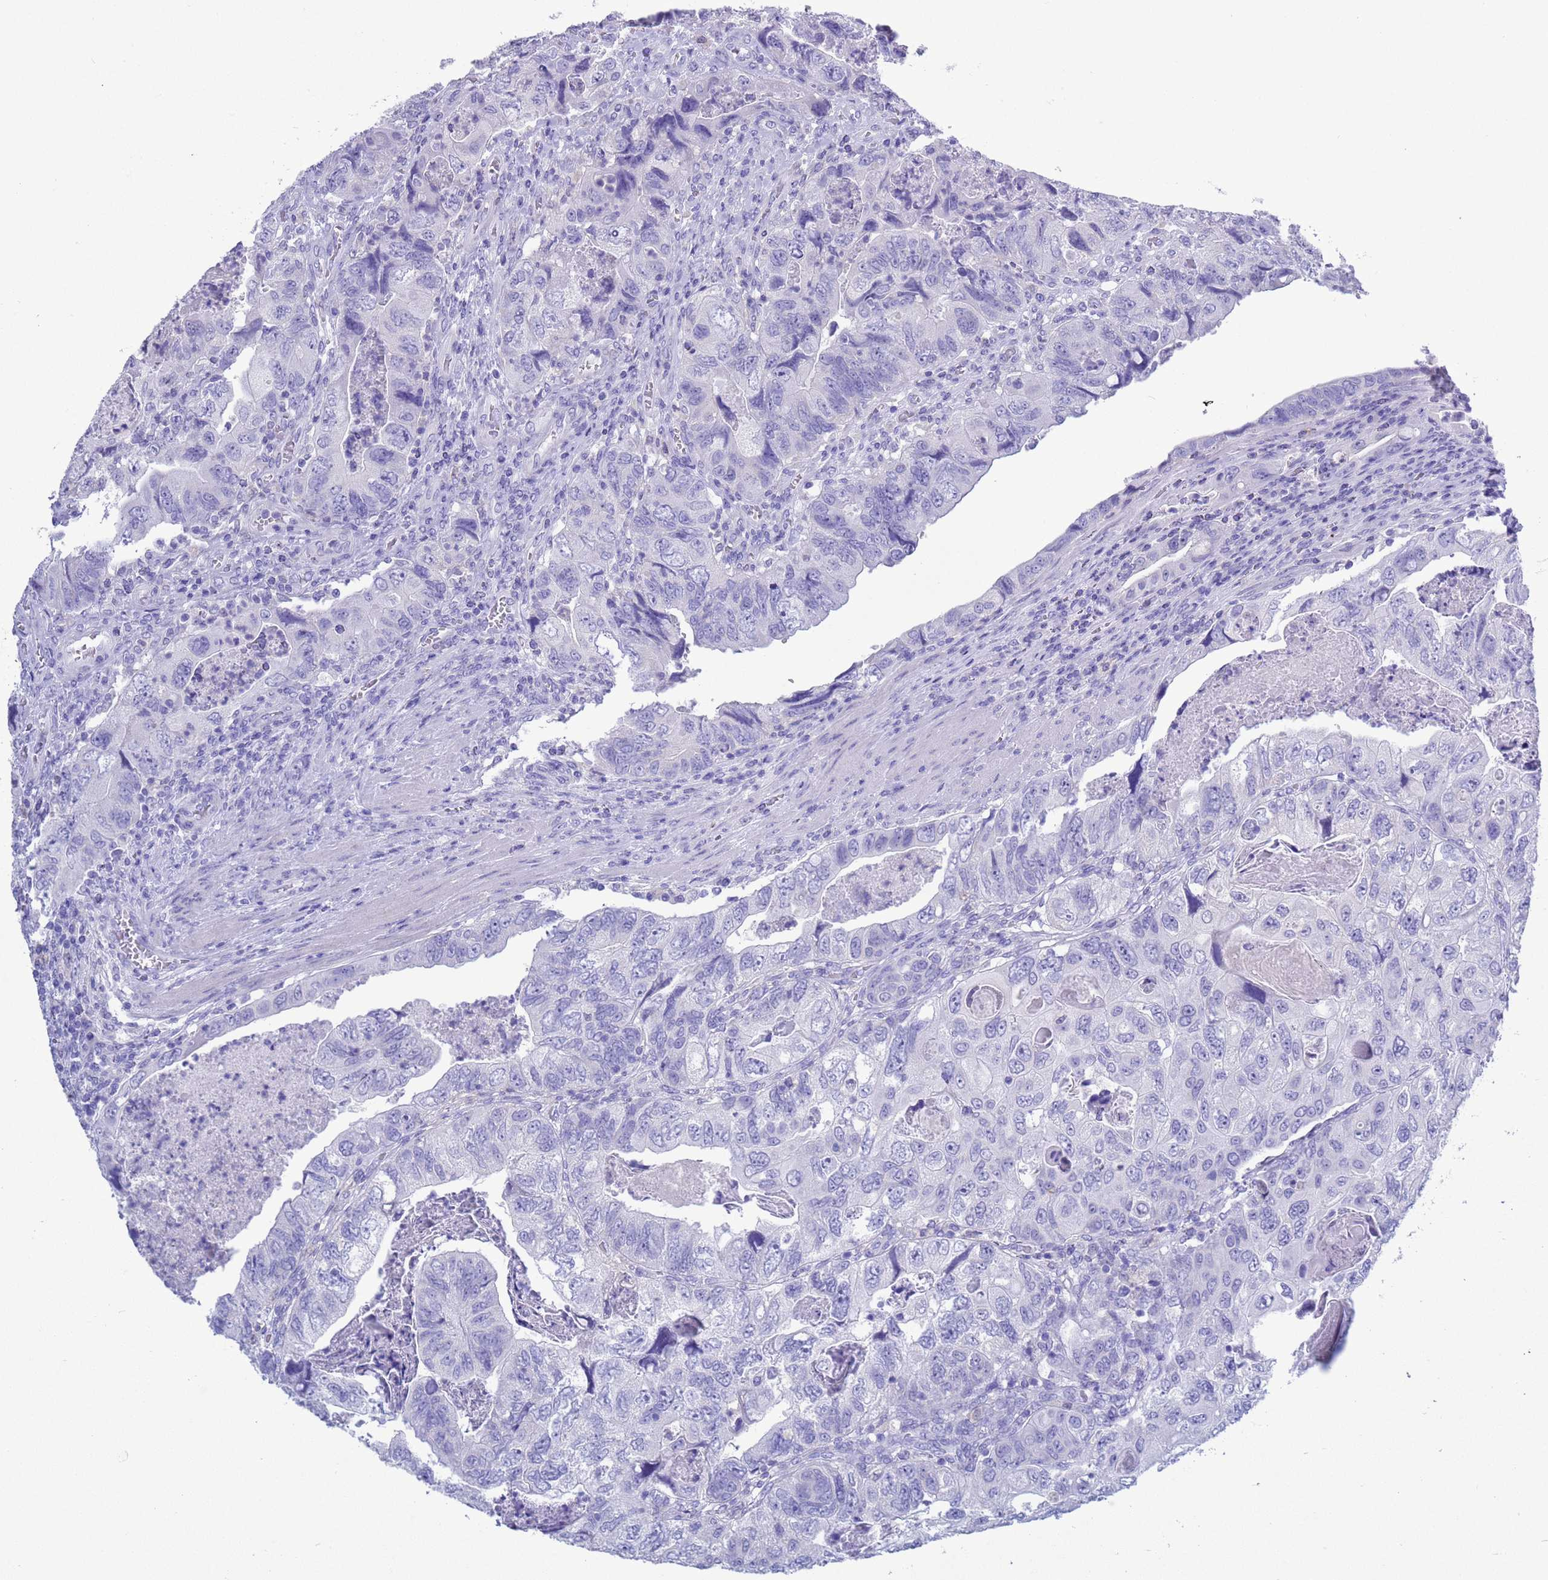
{"staining": {"intensity": "negative", "quantity": "none", "location": "none"}, "tissue": "colorectal cancer", "cell_type": "Tumor cells", "image_type": "cancer", "snomed": [{"axis": "morphology", "description": "Adenocarcinoma, NOS"}, {"axis": "topography", "description": "Rectum"}], "caption": "This is a micrograph of immunohistochemistry (IHC) staining of colorectal cancer, which shows no positivity in tumor cells.", "gene": "GSTM1", "patient": {"sex": "male", "age": 63}}